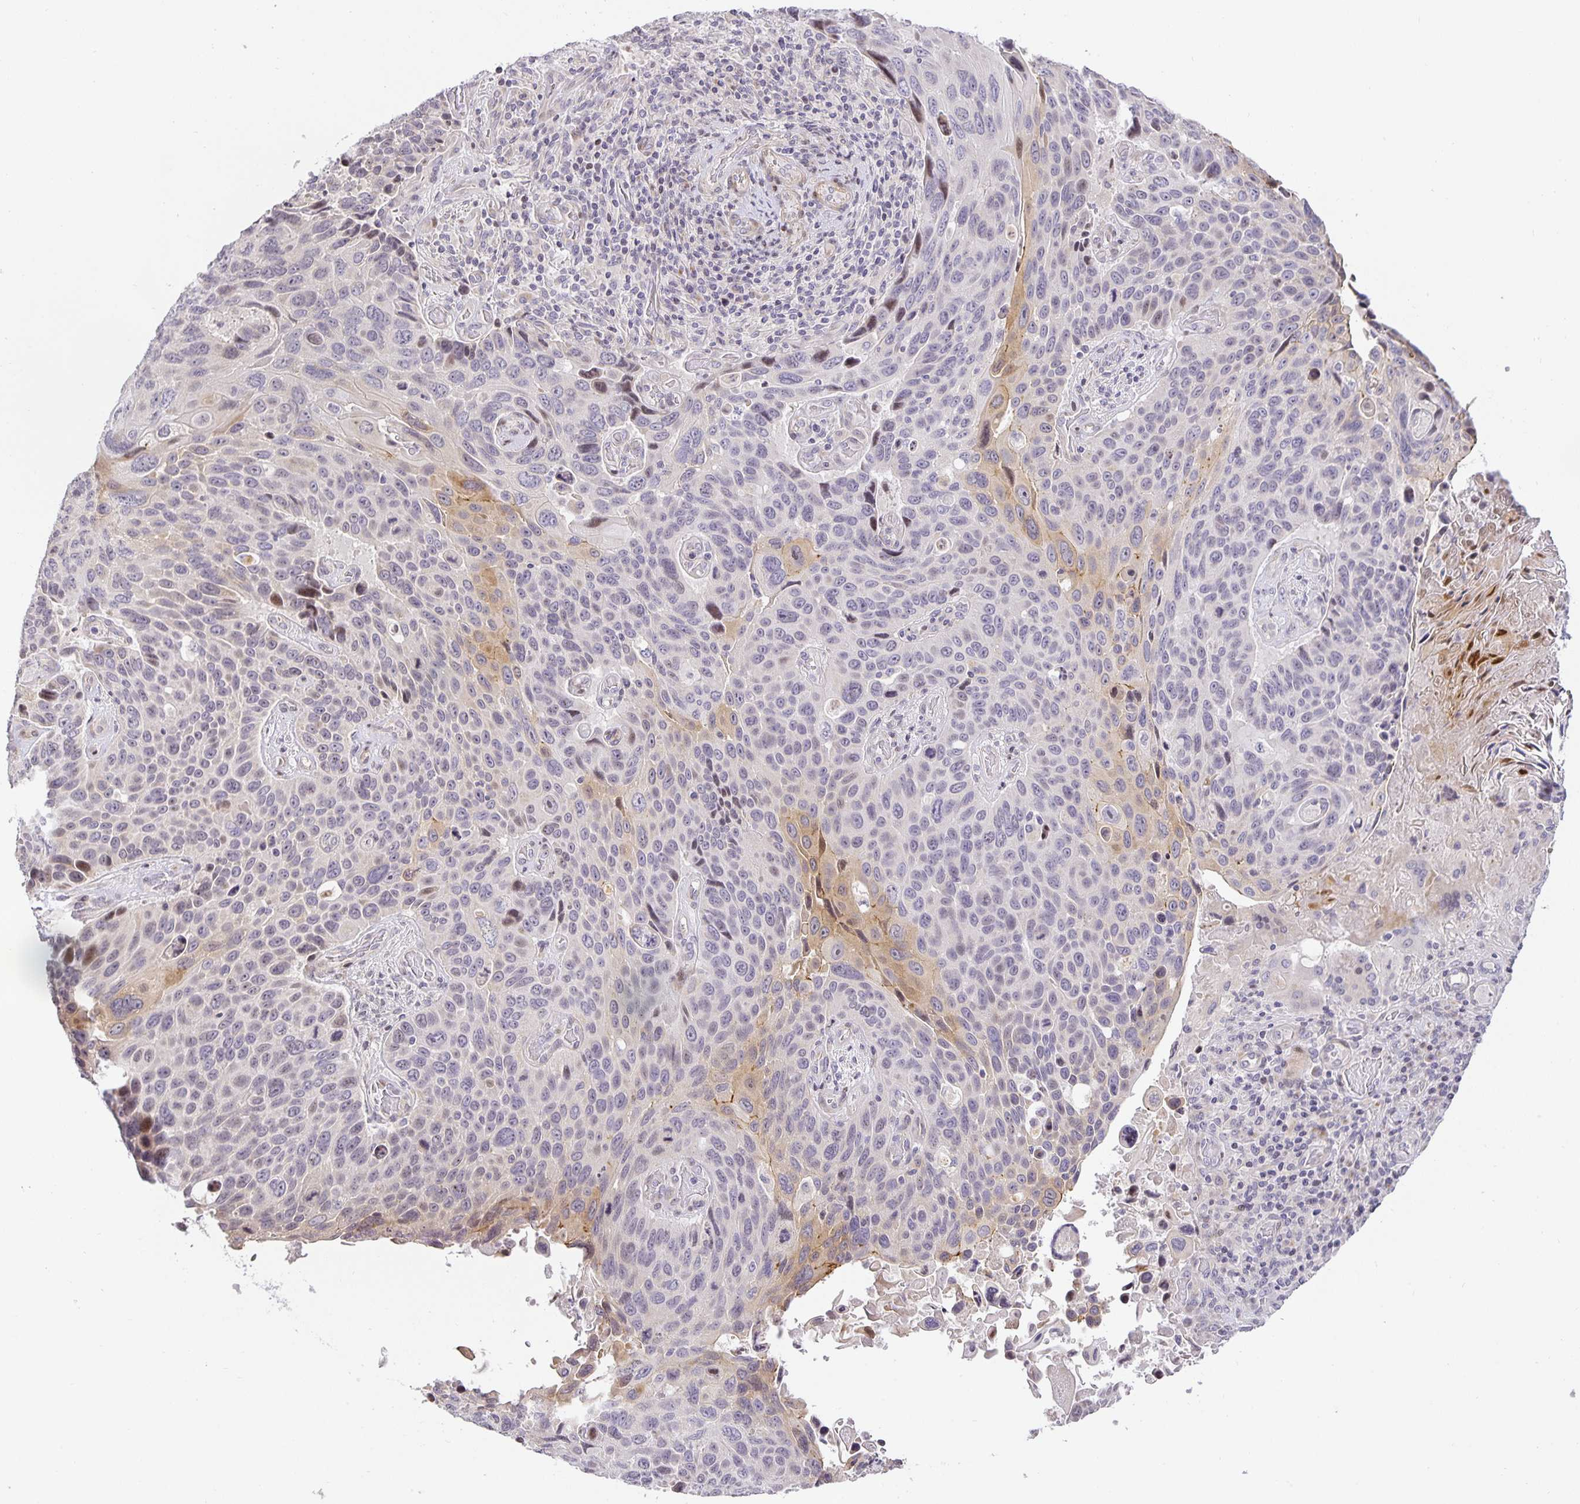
{"staining": {"intensity": "weak", "quantity": "<25%", "location": "cytoplasmic/membranous,nuclear"}, "tissue": "lung cancer", "cell_type": "Tumor cells", "image_type": "cancer", "snomed": [{"axis": "morphology", "description": "Squamous cell carcinoma, NOS"}, {"axis": "topography", "description": "Lung"}], "caption": "This is an immunohistochemistry photomicrograph of lung cancer. There is no positivity in tumor cells.", "gene": "TJP3", "patient": {"sex": "male", "age": 68}}